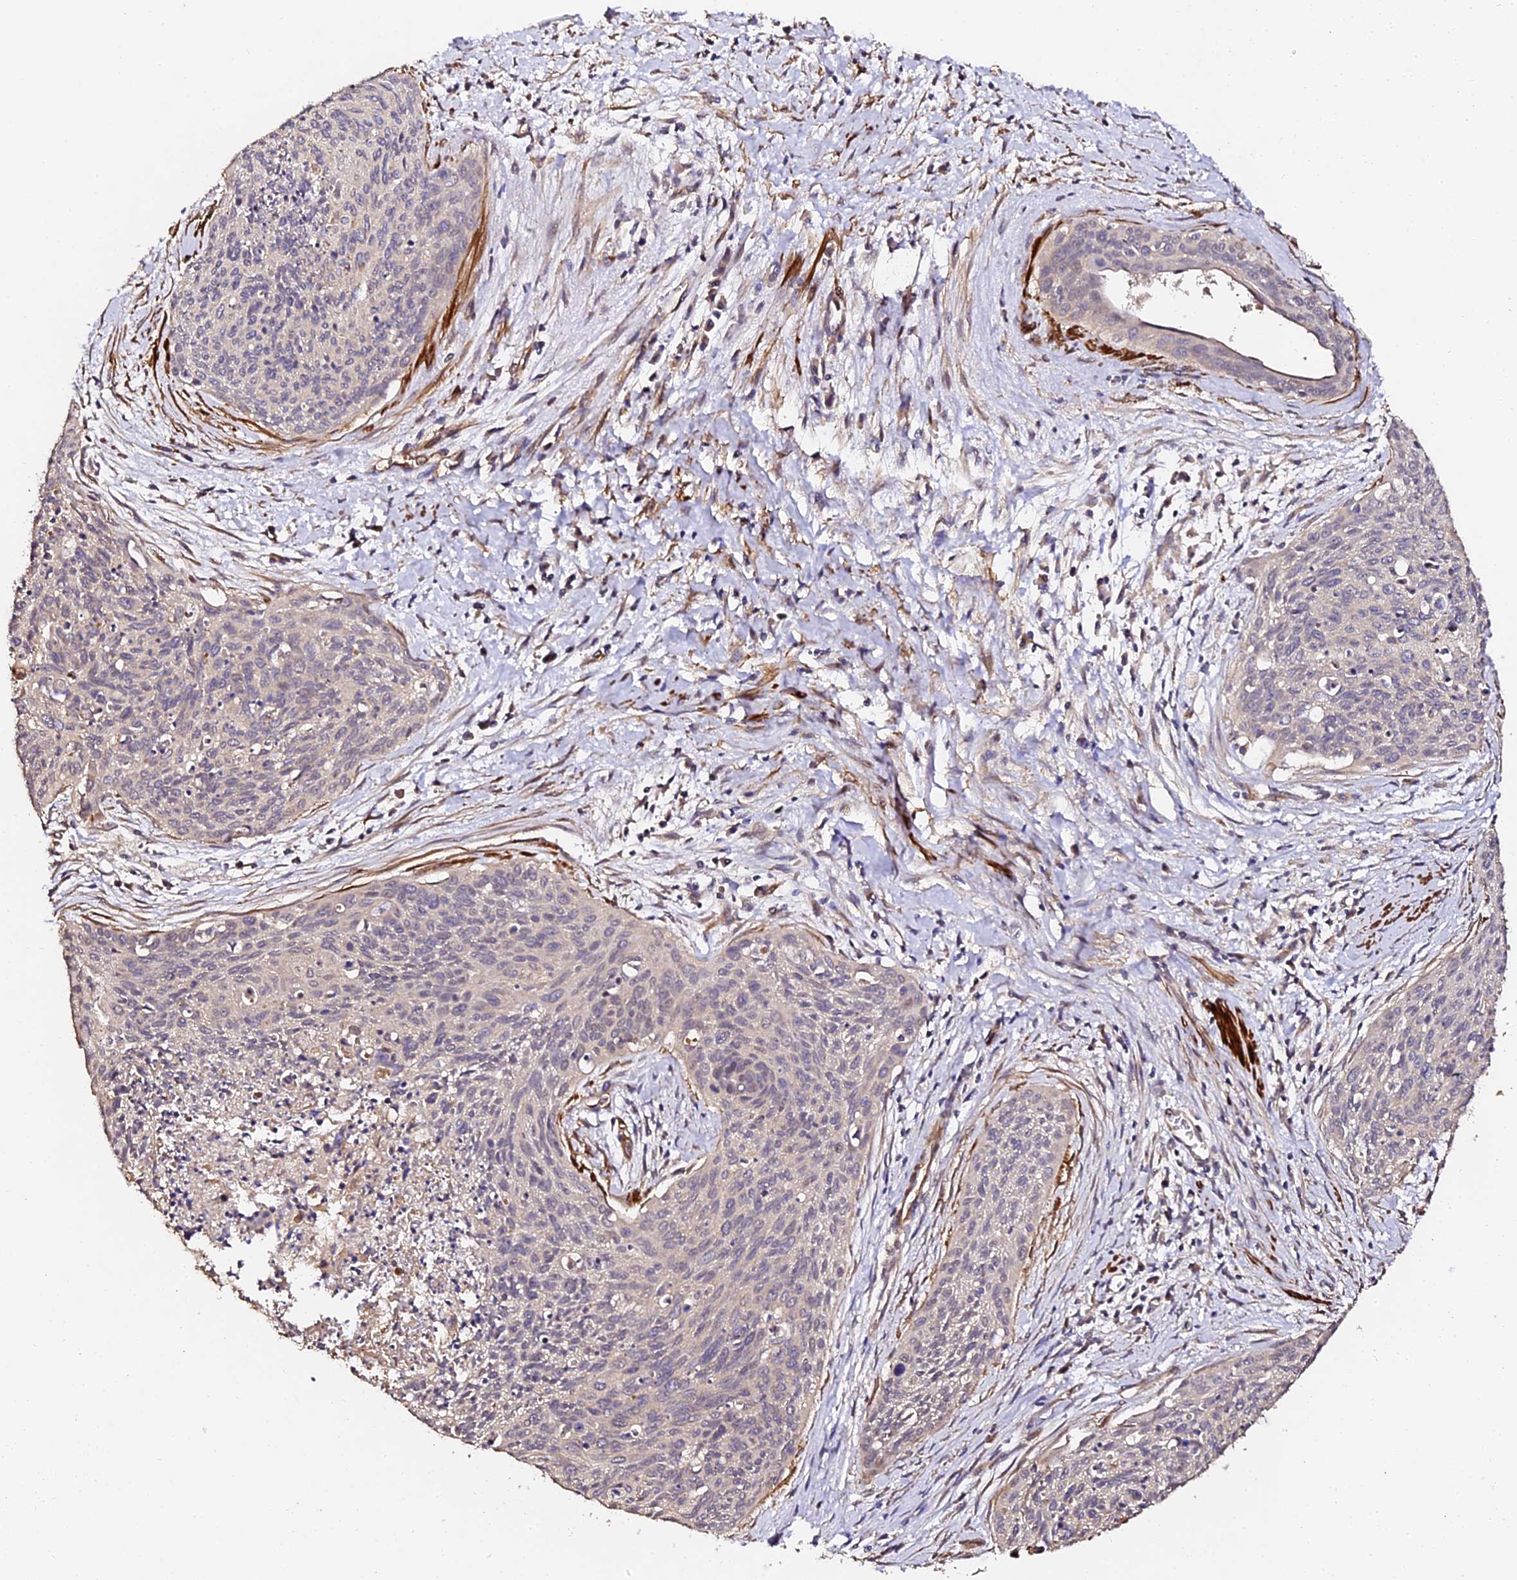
{"staining": {"intensity": "negative", "quantity": "none", "location": "none"}, "tissue": "cervical cancer", "cell_type": "Tumor cells", "image_type": "cancer", "snomed": [{"axis": "morphology", "description": "Squamous cell carcinoma, NOS"}, {"axis": "topography", "description": "Cervix"}], "caption": "Immunohistochemistry (IHC) photomicrograph of cervical squamous cell carcinoma stained for a protein (brown), which exhibits no positivity in tumor cells.", "gene": "TDO2", "patient": {"sex": "female", "age": 55}}